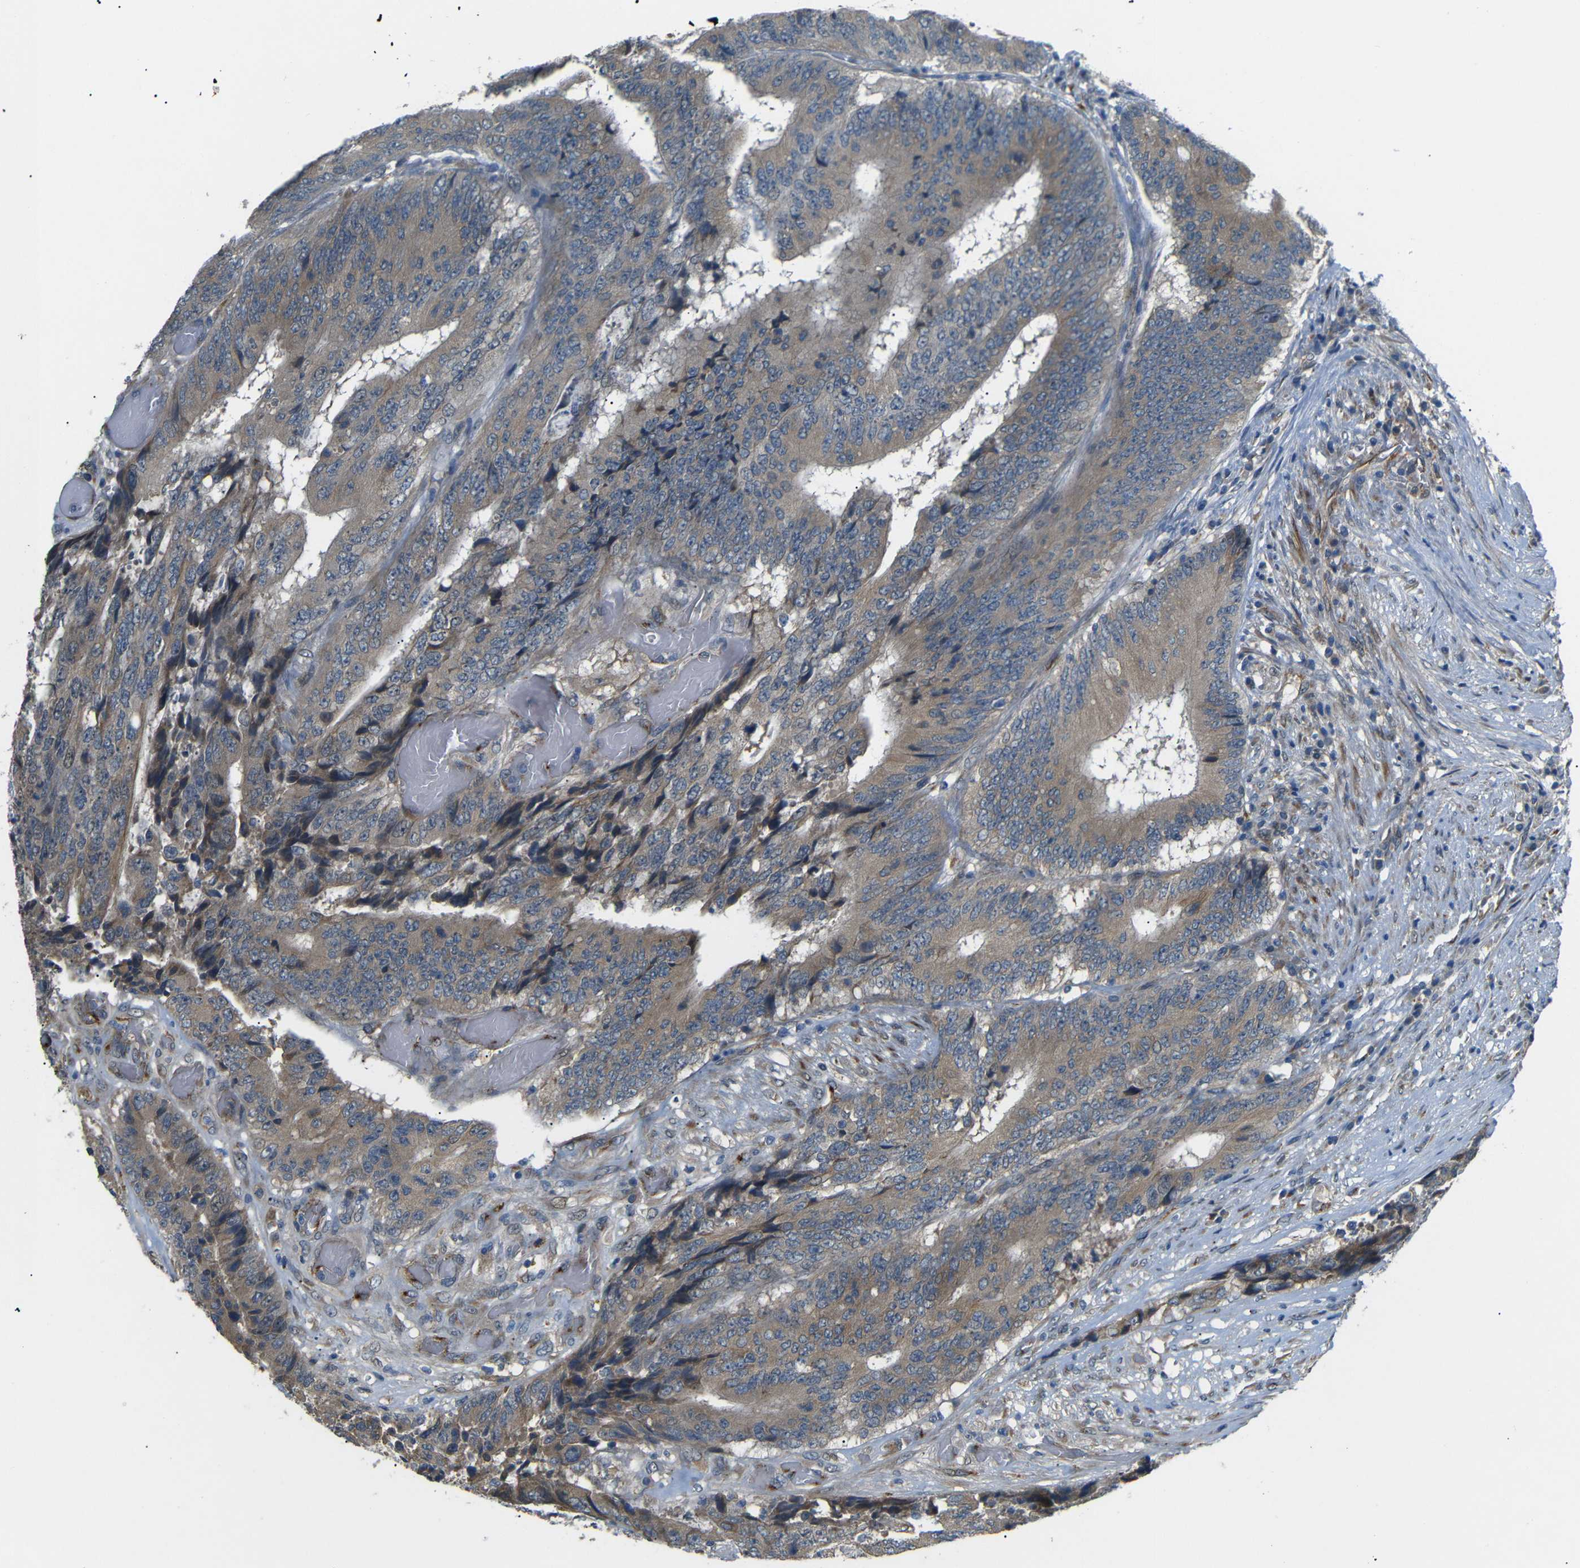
{"staining": {"intensity": "moderate", "quantity": ">75%", "location": "cytoplasmic/membranous"}, "tissue": "colorectal cancer", "cell_type": "Tumor cells", "image_type": "cancer", "snomed": [{"axis": "morphology", "description": "Adenocarcinoma, NOS"}, {"axis": "topography", "description": "Rectum"}], "caption": "Protein staining of colorectal adenocarcinoma tissue reveals moderate cytoplasmic/membranous positivity in approximately >75% of tumor cells.", "gene": "ATP7A", "patient": {"sex": "male", "age": 72}}